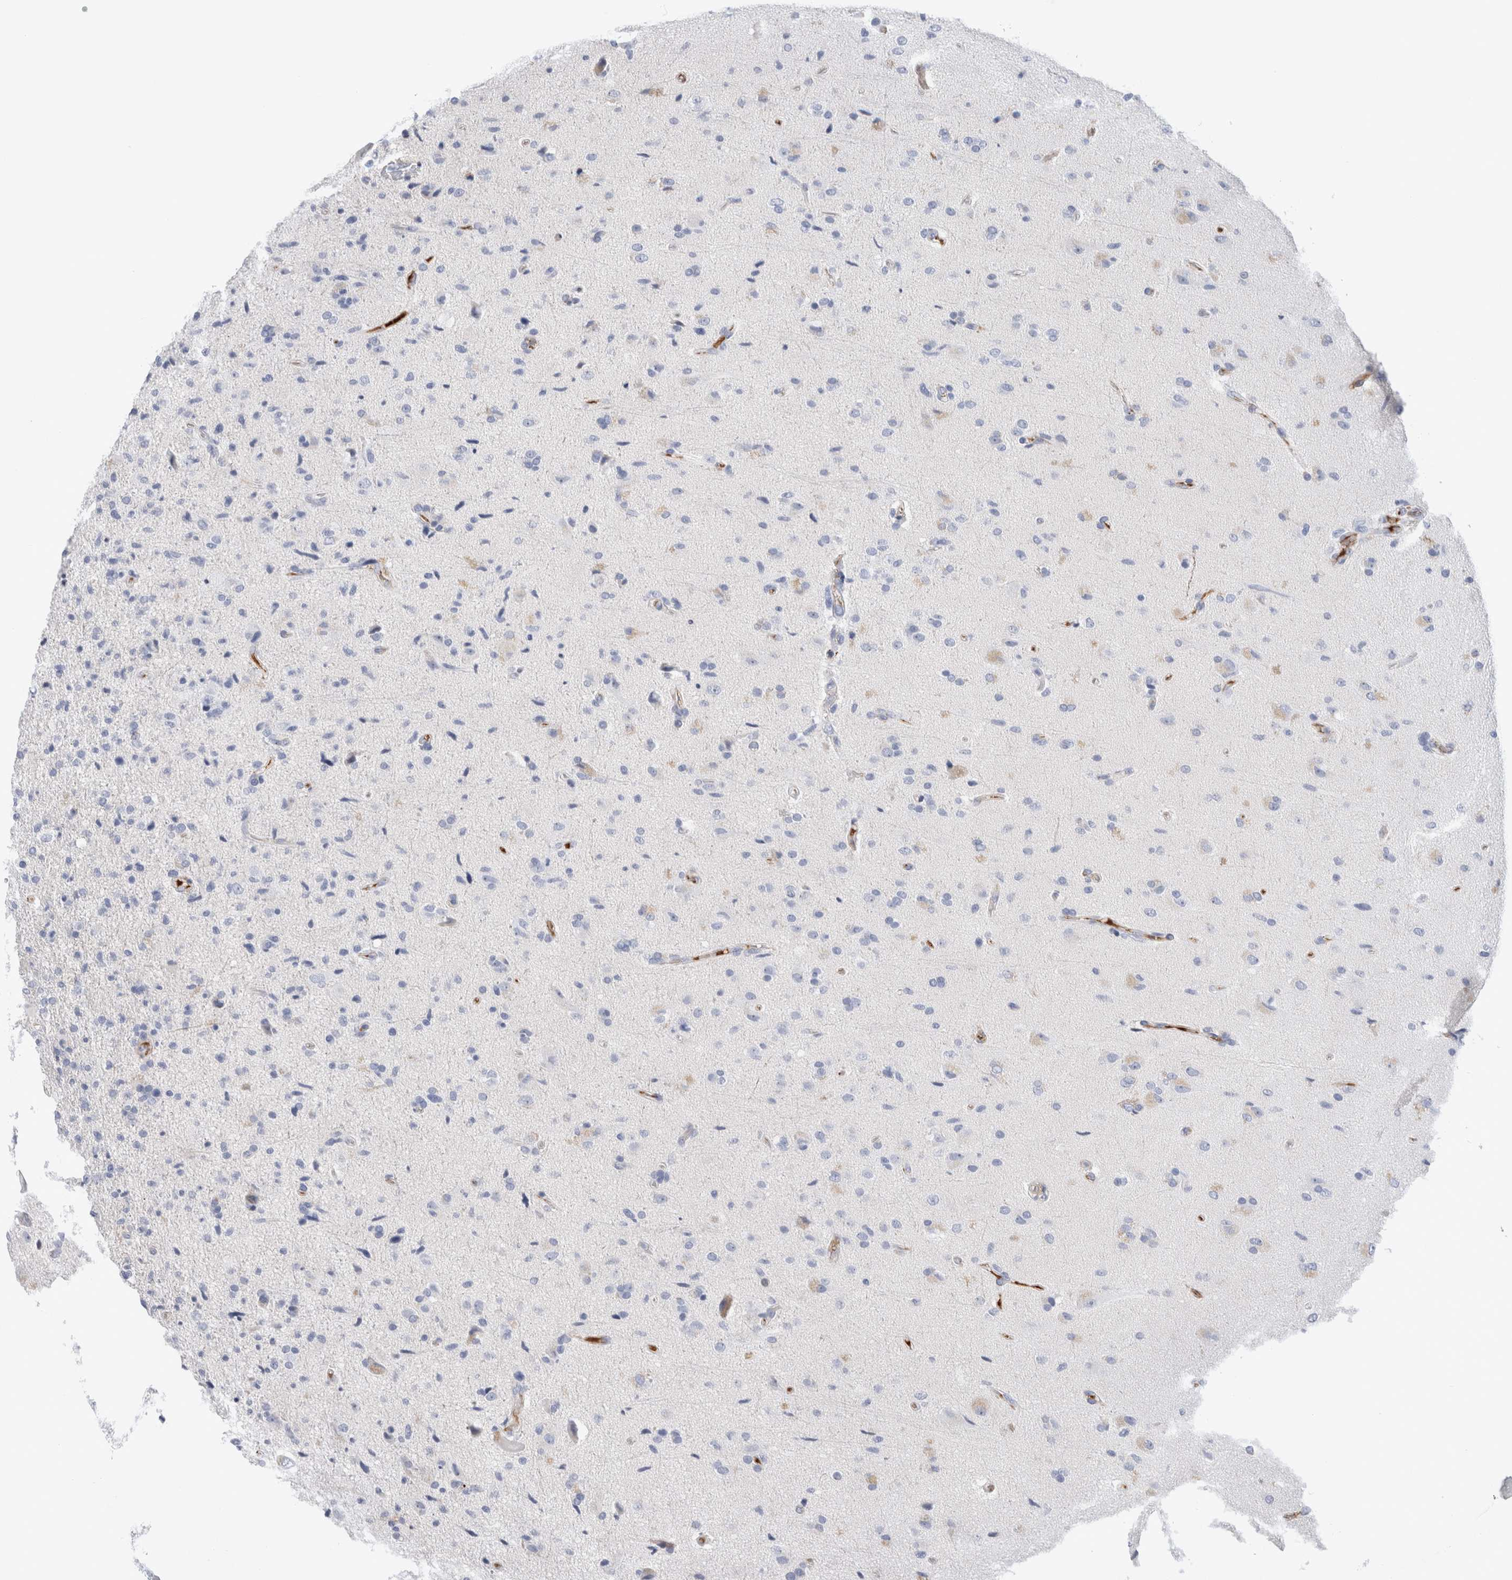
{"staining": {"intensity": "negative", "quantity": "none", "location": "none"}, "tissue": "glioma", "cell_type": "Tumor cells", "image_type": "cancer", "snomed": [{"axis": "morphology", "description": "Glioma, malignant, High grade"}, {"axis": "topography", "description": "Brain"}], "caption": "Tumor cells are negative for brown protein staining in glioma.", "gene": "ECHDC2", "patient": {"sex": "male", "age": 72}}